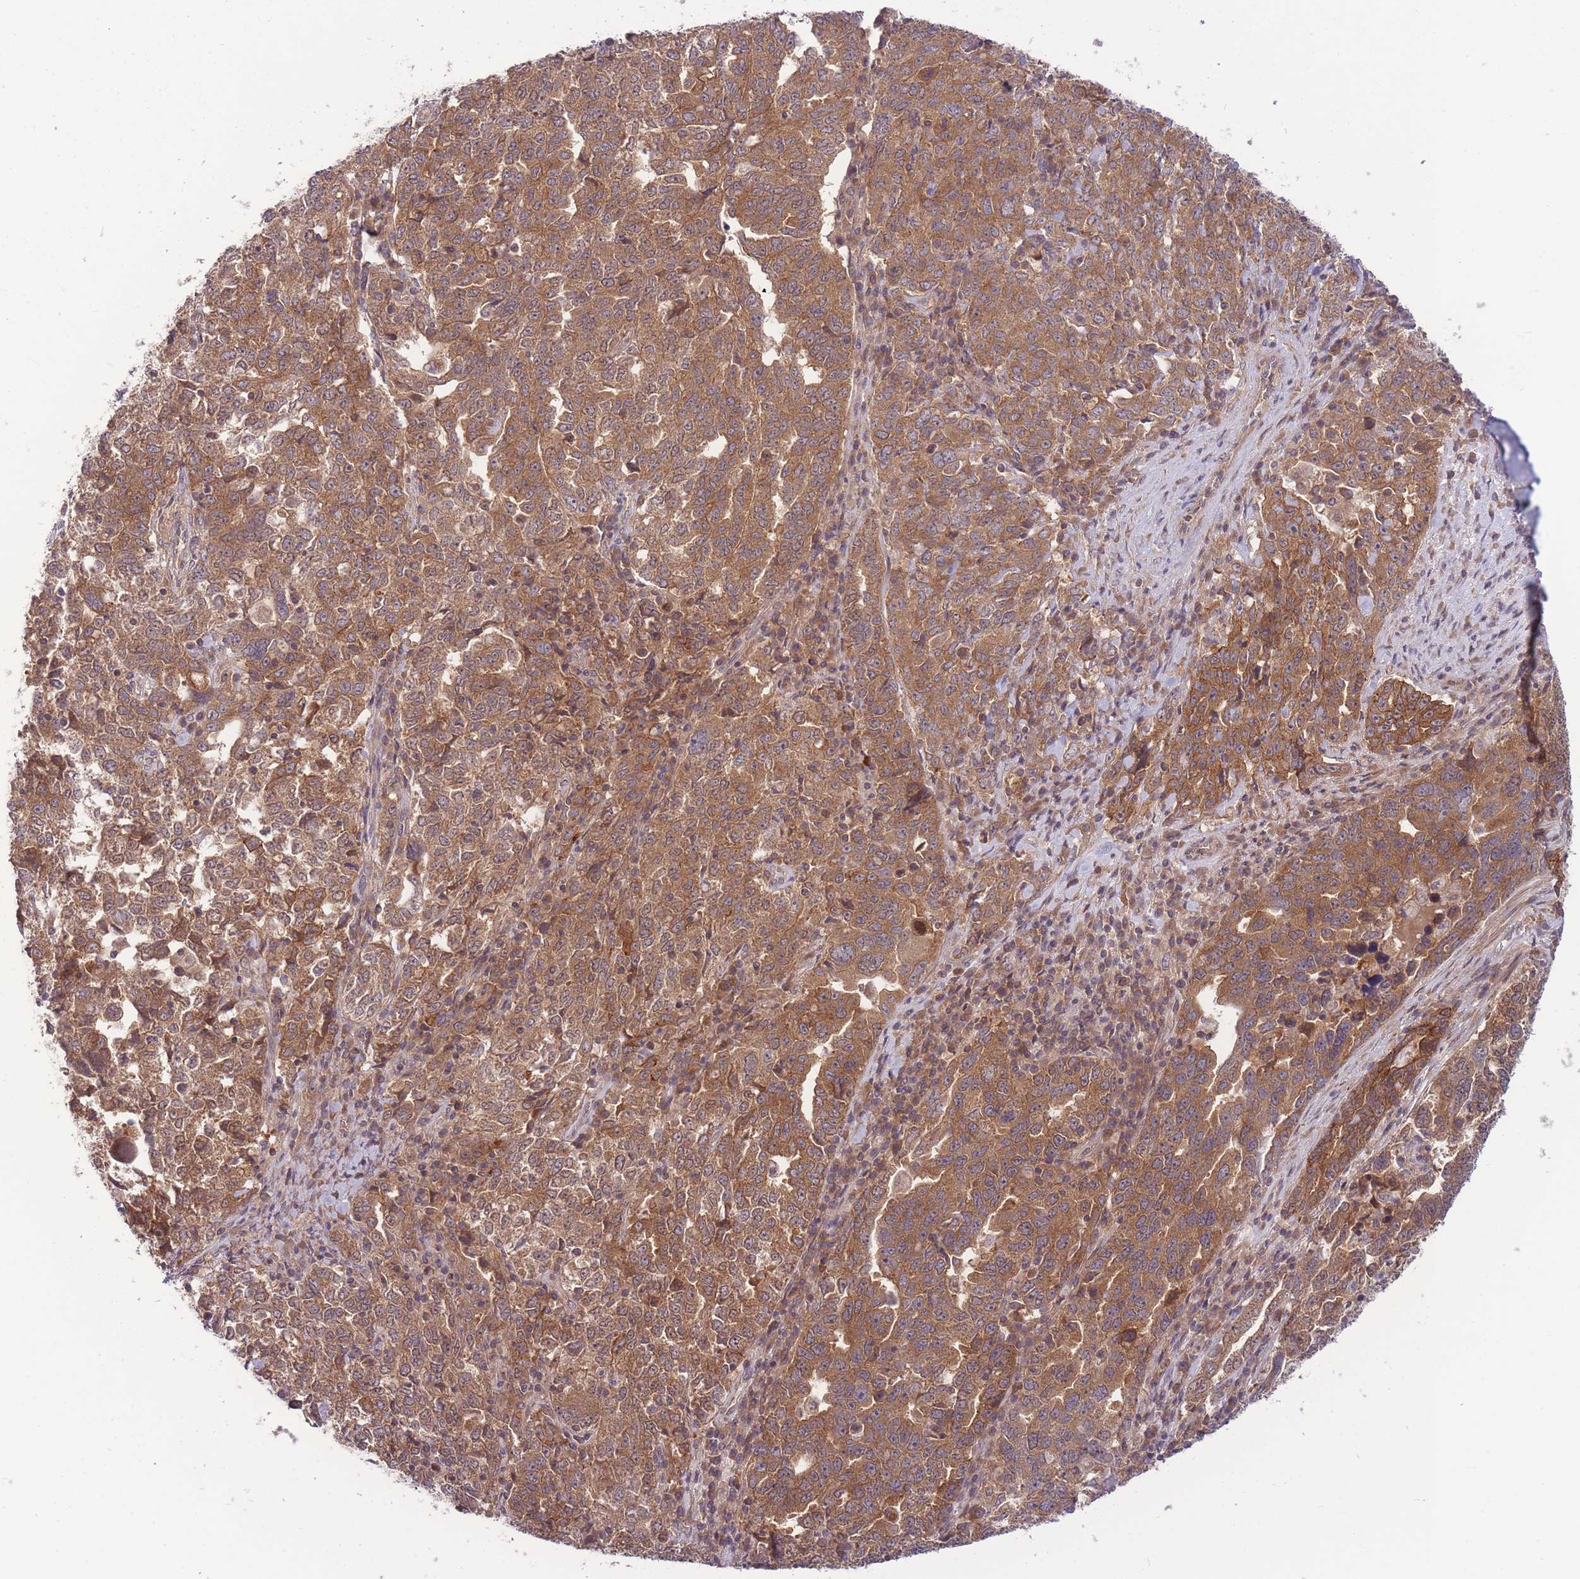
{"staining": {"intensity": "moderate", "quantity": ">75%", "location": "cytoplasmic/membranous"}, "tissue": "ovarian cancer", "cell_type": "Tumor cells", "image_type": "cancer", "snomed": [{"axis": "morphology", "description": "Carcinoma, endometroid"}, {"axis": "topography", "description": "Ovary"}], "caption": "Ovarian endometroid carcinoma stained for a protein reveals moderate cytoplasmic/membranous positivity in tumor cells.", "gene": "PFDN6", "patient": {"sex": "female", "age": 62}}